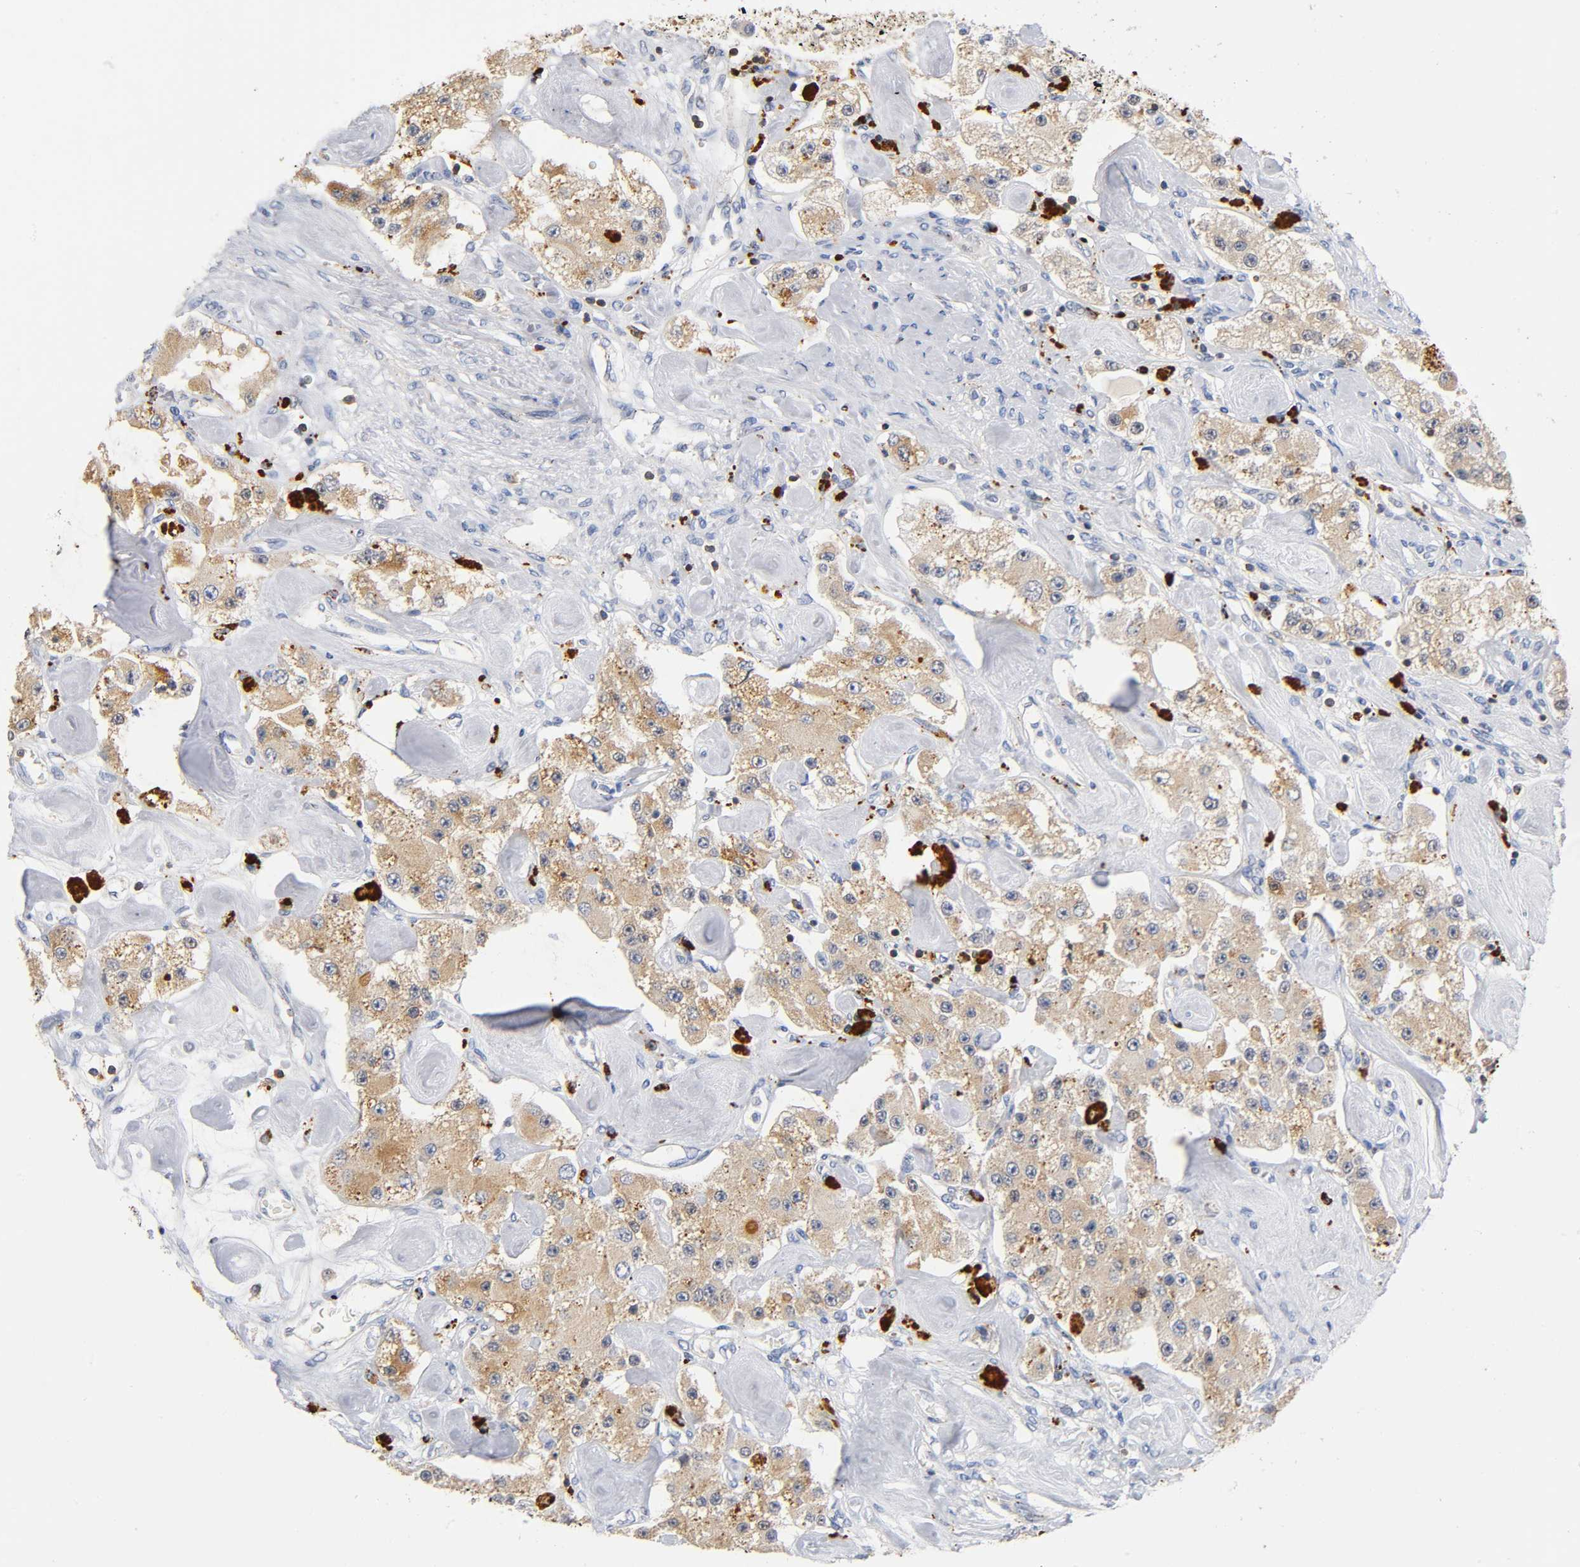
{"staining": {"intensity": "moderate", "quantity": ">75%", "location": "cytoplasmic/membranous"}, "tissue": "carcinoid", "cell_type": "Tumor cells", "image_type": "cancer", "snomed": [{"axis": "morphology", "description": "Carcinoid, malignant, NOS"}, {"axis": "topography", "description": "Pancreas"}], "caption": "IHC of carcinoid exhibits medium levels of moderate cytoplasmic/membranous staining in approximately >75% of tumor cells. The staining was performed using DAB (3,3'-diaminobenzidine) to visualize the protein expression in brown, while the nuclei were stained in blue with hematoxylin (Magnification: 20x).", "gene": "UCKL1", "patient": {"sex": "male", "age": 41}}